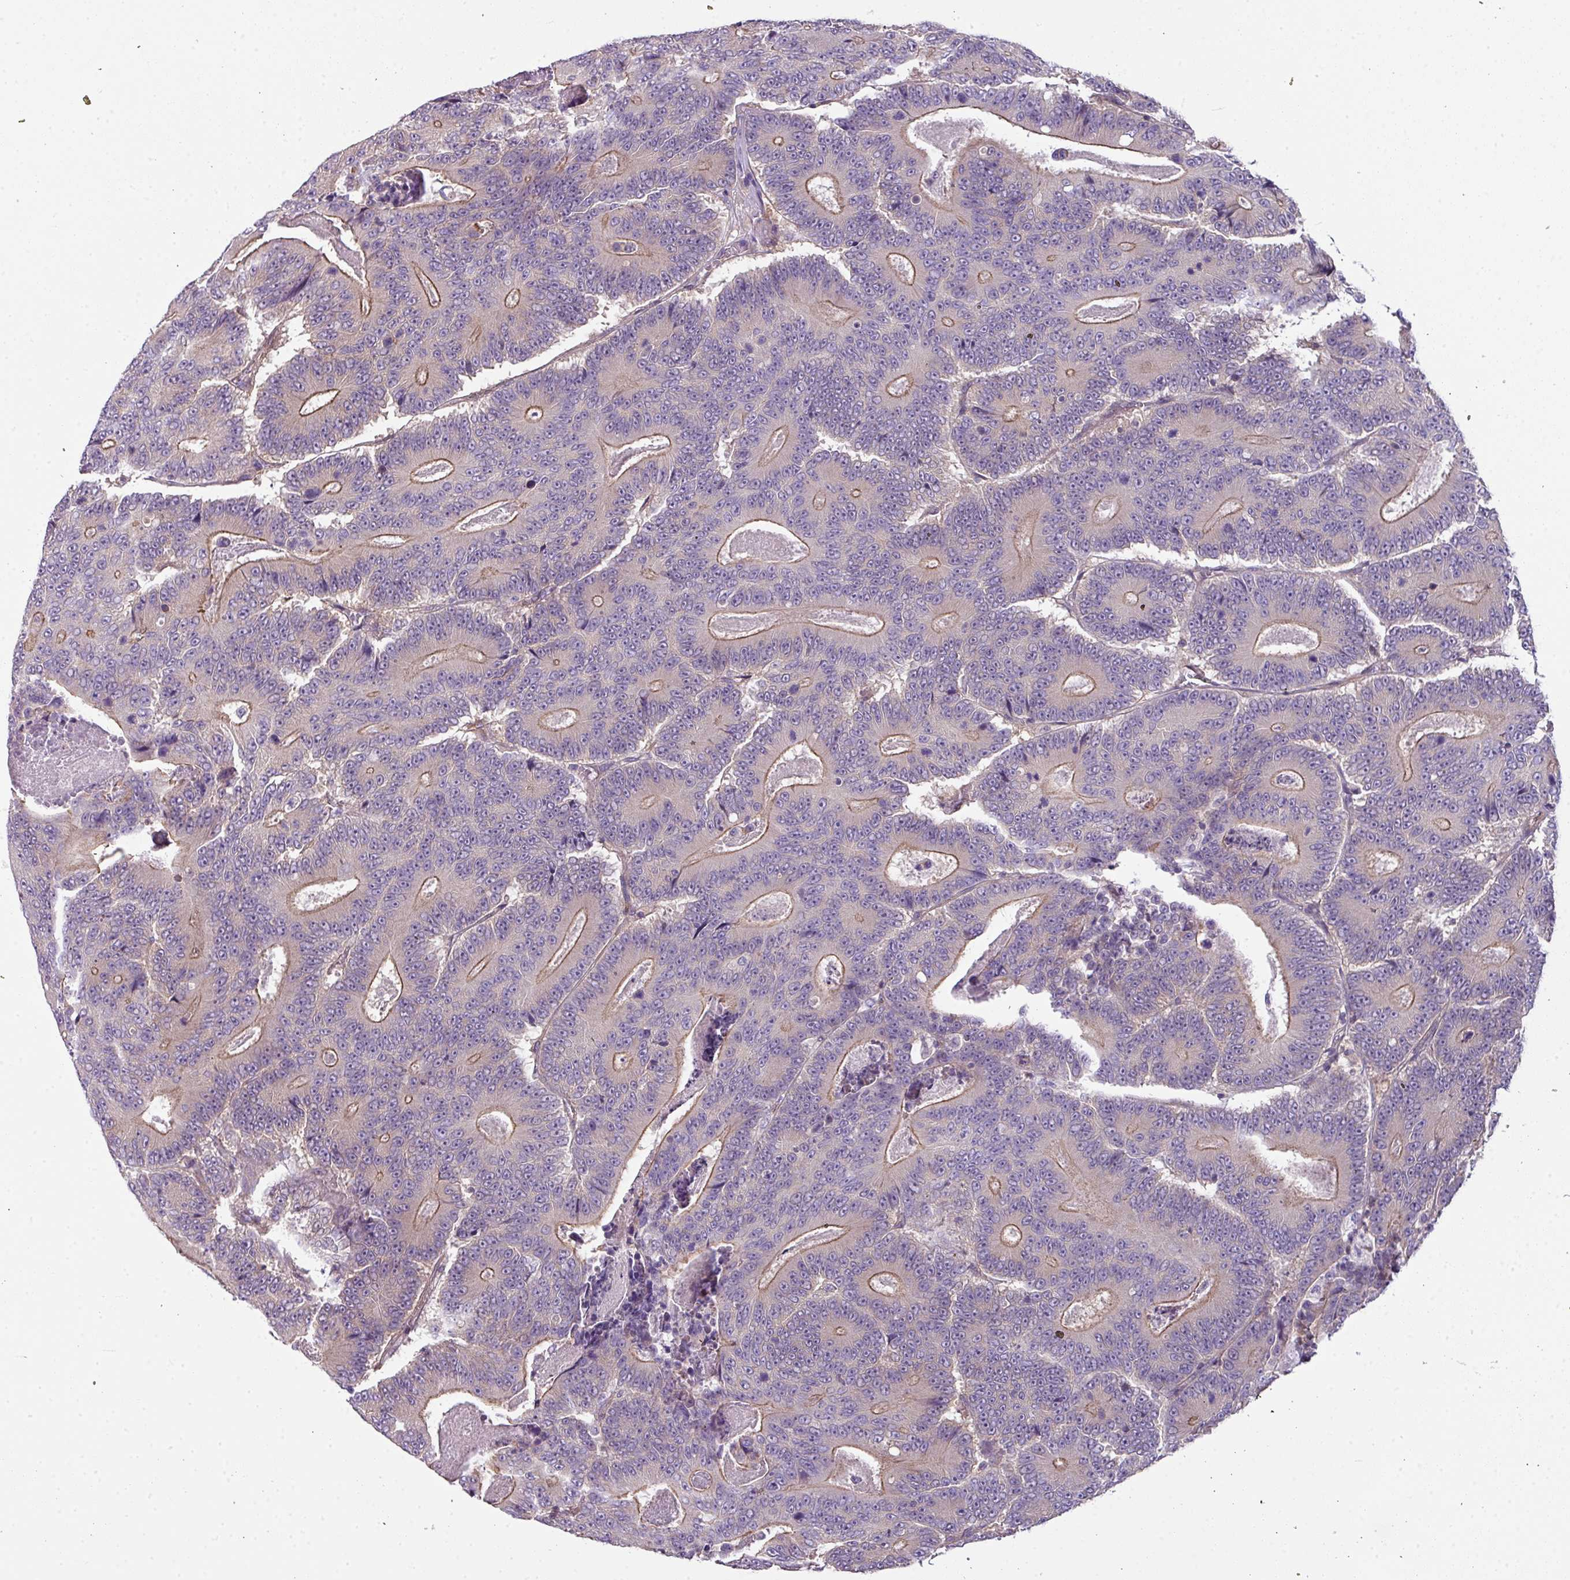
{"staining": {"intensity": "moderate", "quantity": "25%-75%", "location": "cytoplasmic/membranous"}, "tissue": "colorectal cancer", "cell_type": "Tumor cells", "image_type": "cancer", "snomed": [{"axis": "morphology", "description": "Adenocarcinoma, NOS"}, {"axis": "topography", "description": "Colon"}], "caption": "A medium amount of moderate cytoplasmic/membranous expression is present in about 25%-75% of tumor cells in adenocarcinoma (colorectal) tissue.", "gene": "PALS2", "patient": {"sex": "male", "age": 83}}